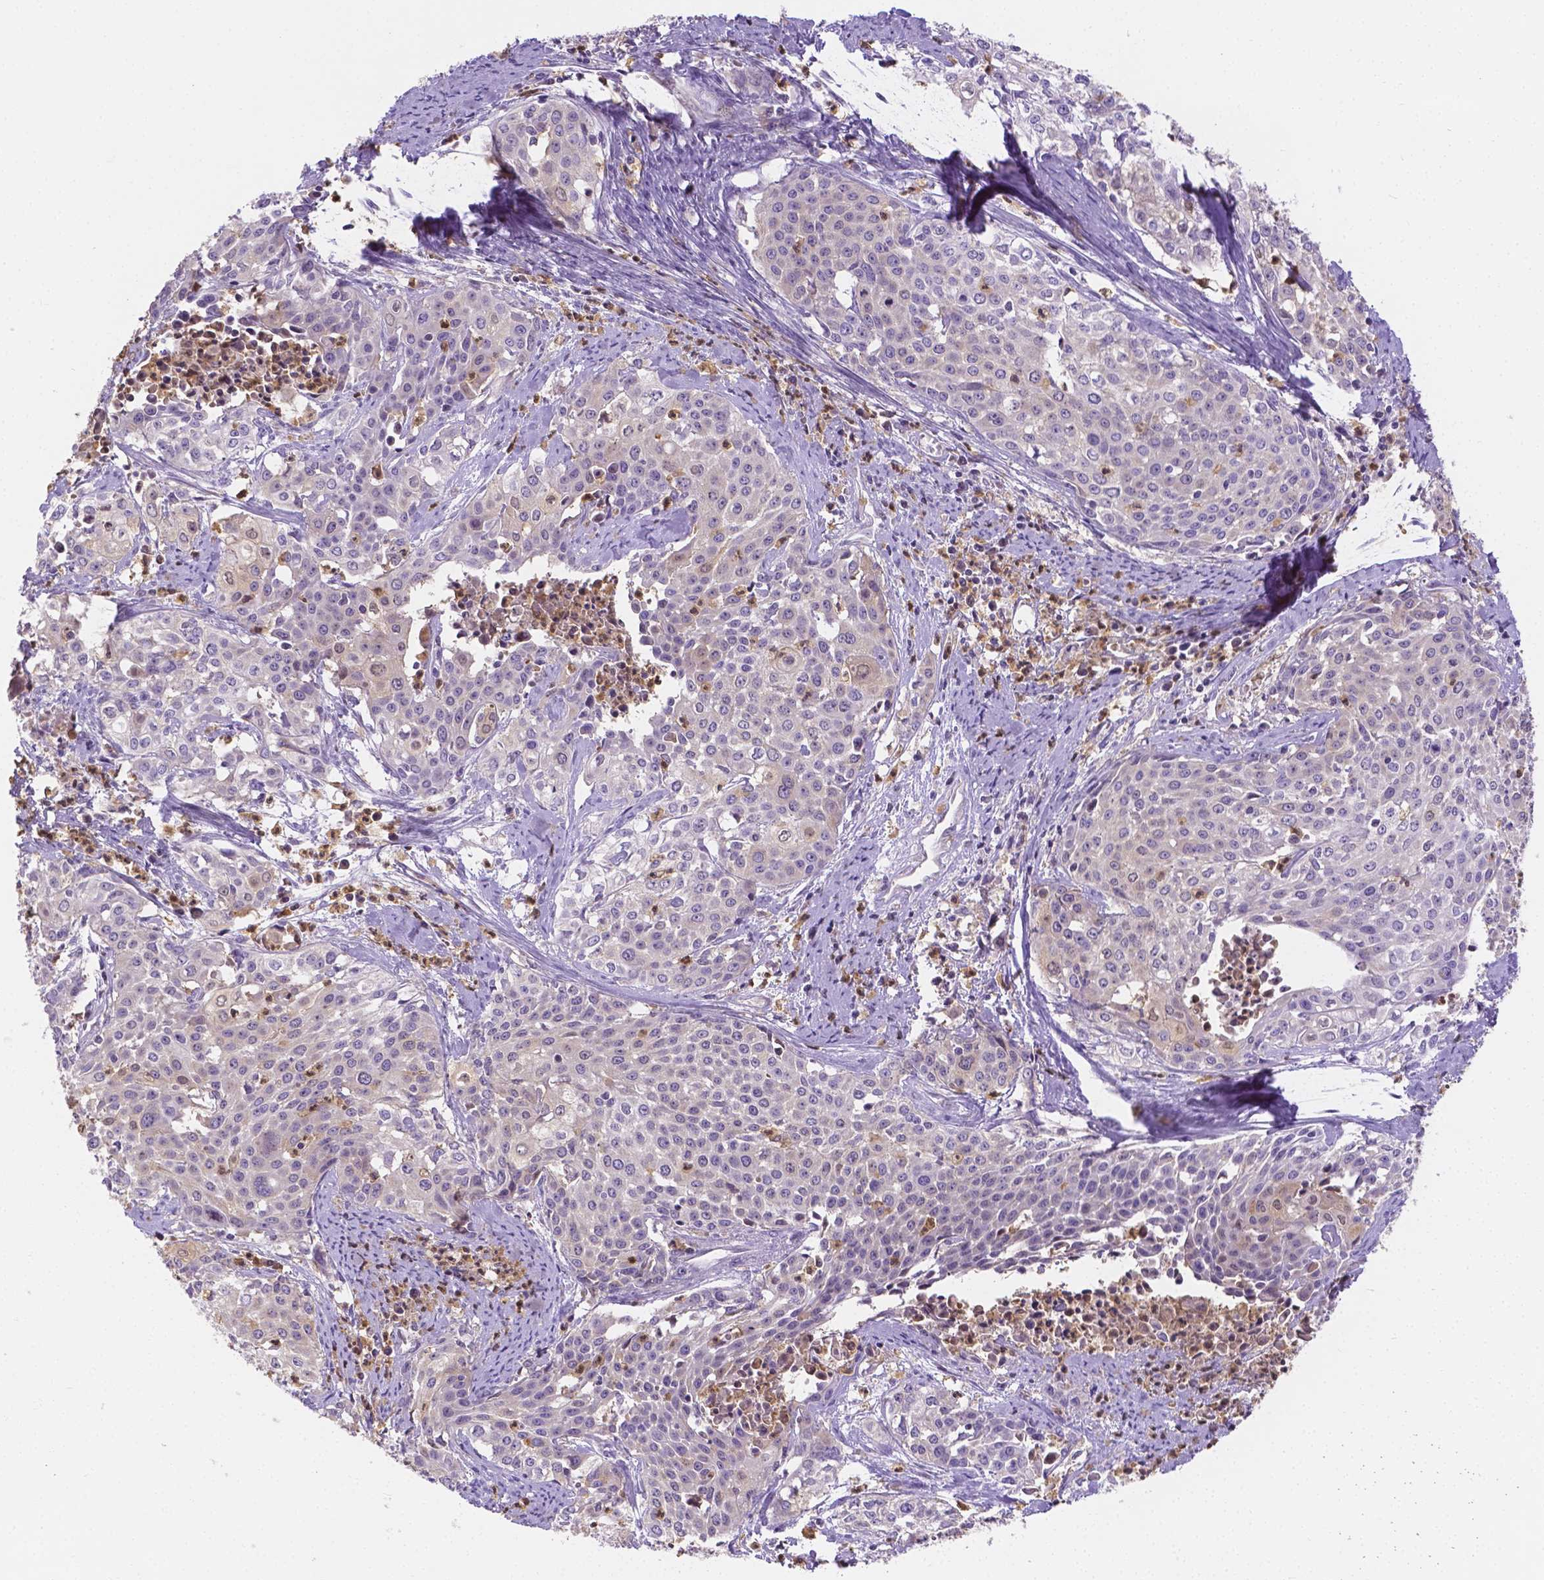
{"staining": {"intensity": "negative", "quantity": "none", "location": "none"}, "tissue": "cervical cancer", "cell_type": "Tumor cells", "image_type": "cancer", "snomed": [{"axis": "morphology", "description": "Squamous cell carcinoma, NOS"}, {"axis": "topography", "description": "Cervix"}], "caption": "DAB immunohistochemical staining of human cervical cancer exhibits no significant staining in tumor cells.", "gene": "ZNRD2", "patient": {"sex": "female", "age": 39}}